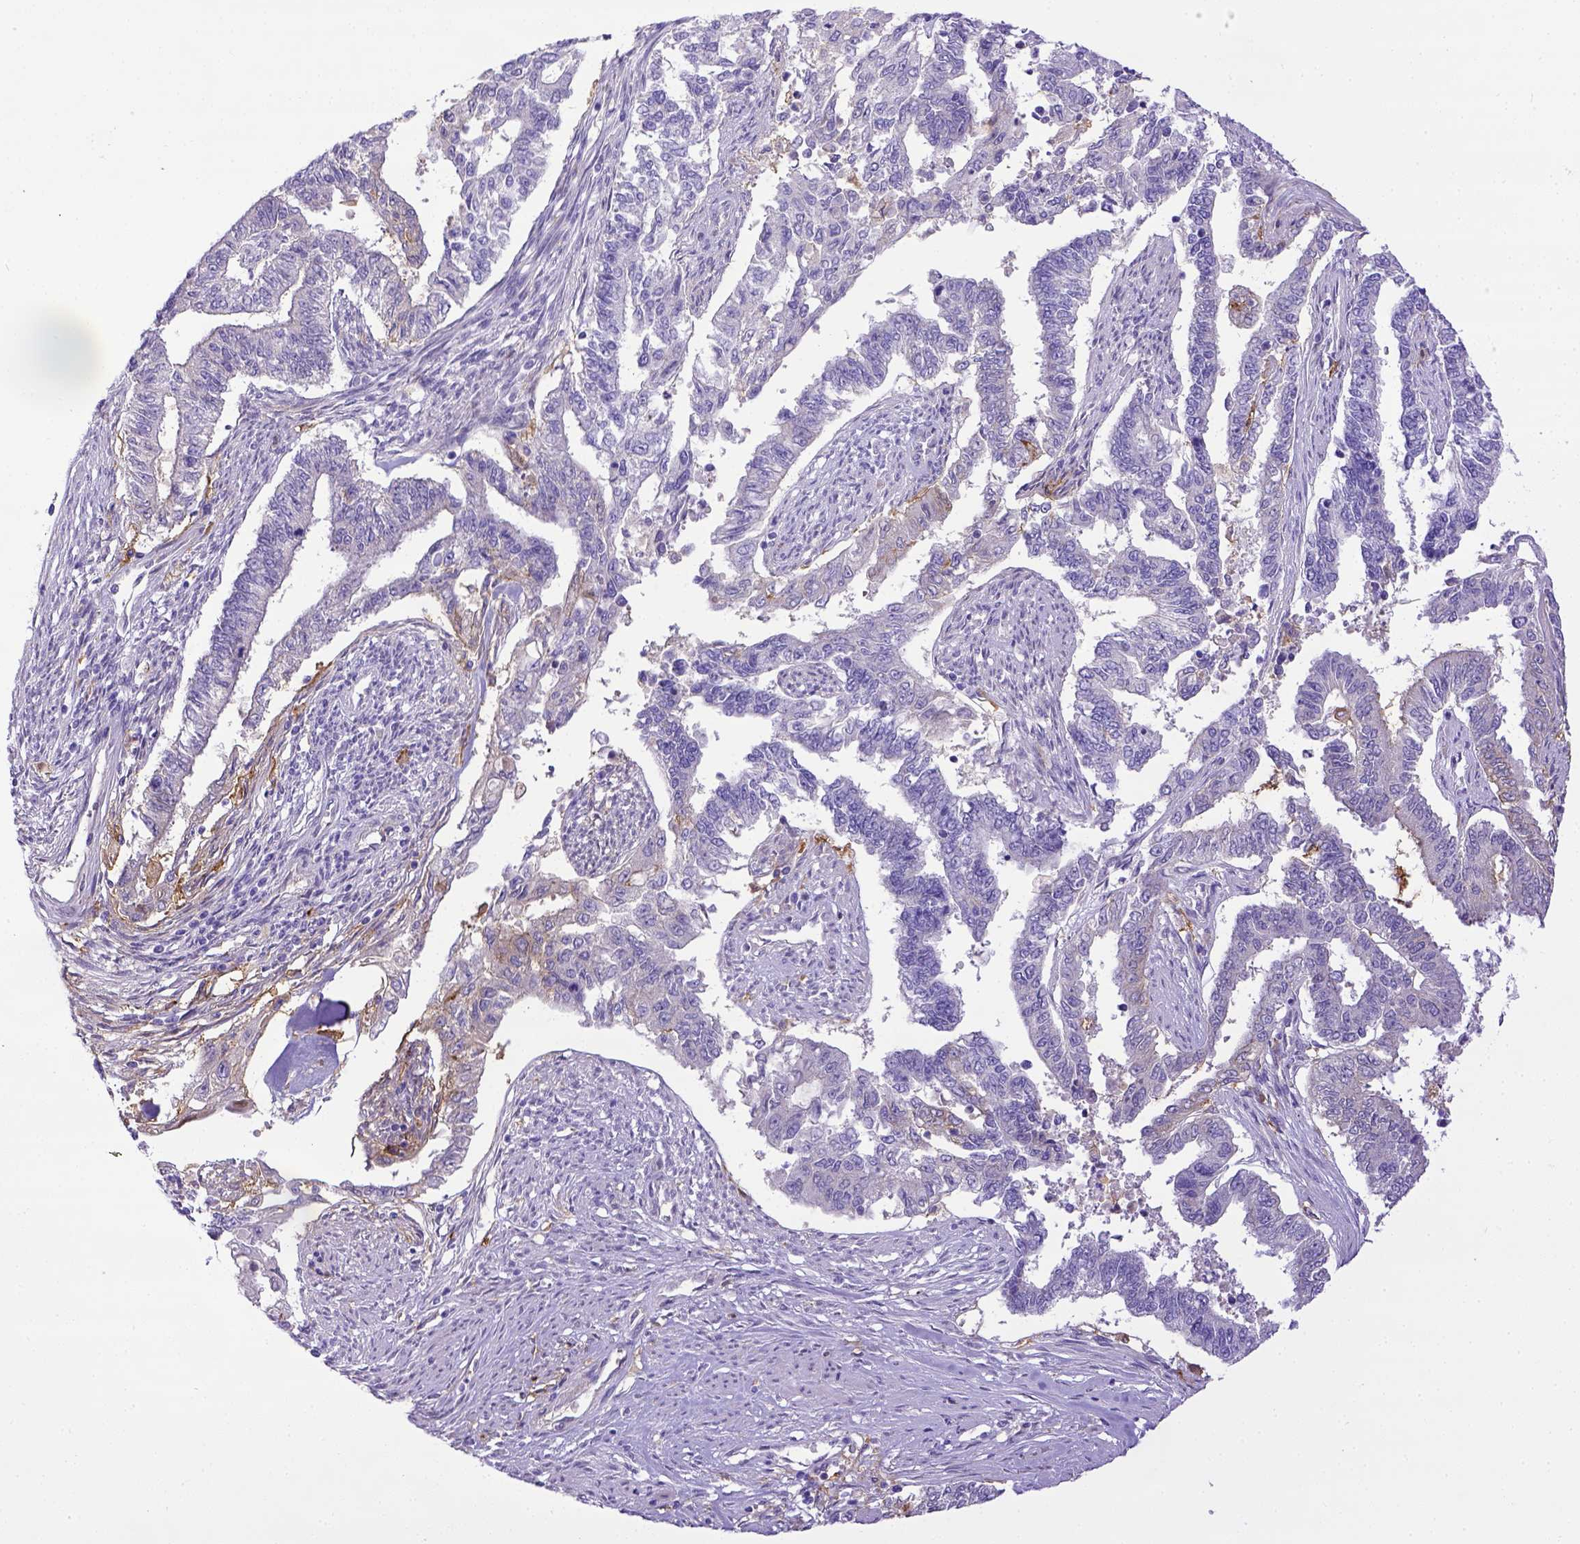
{"staining": {"intensity": "negative", "quantity": "none", "location": "none"}, "tissue": "endometrial cancer", "cell_type": "Tumor cells", "image_type": "cancer", "snomed": [{"axis": "morphology", "description": "Adenocarcinoma, NOS"}, {"axis": "topography", "description": "Uterus"}], "caption": "This micrograph is of adenocarcinoma (endometrial) stained with immunohistochemistry (IHC) to label a protein in brown with the nuclei are counter-stained blue. There is no expression in tumor cells.", "gene": "CD40", "patient": {"sex": "female", "age": 59}}